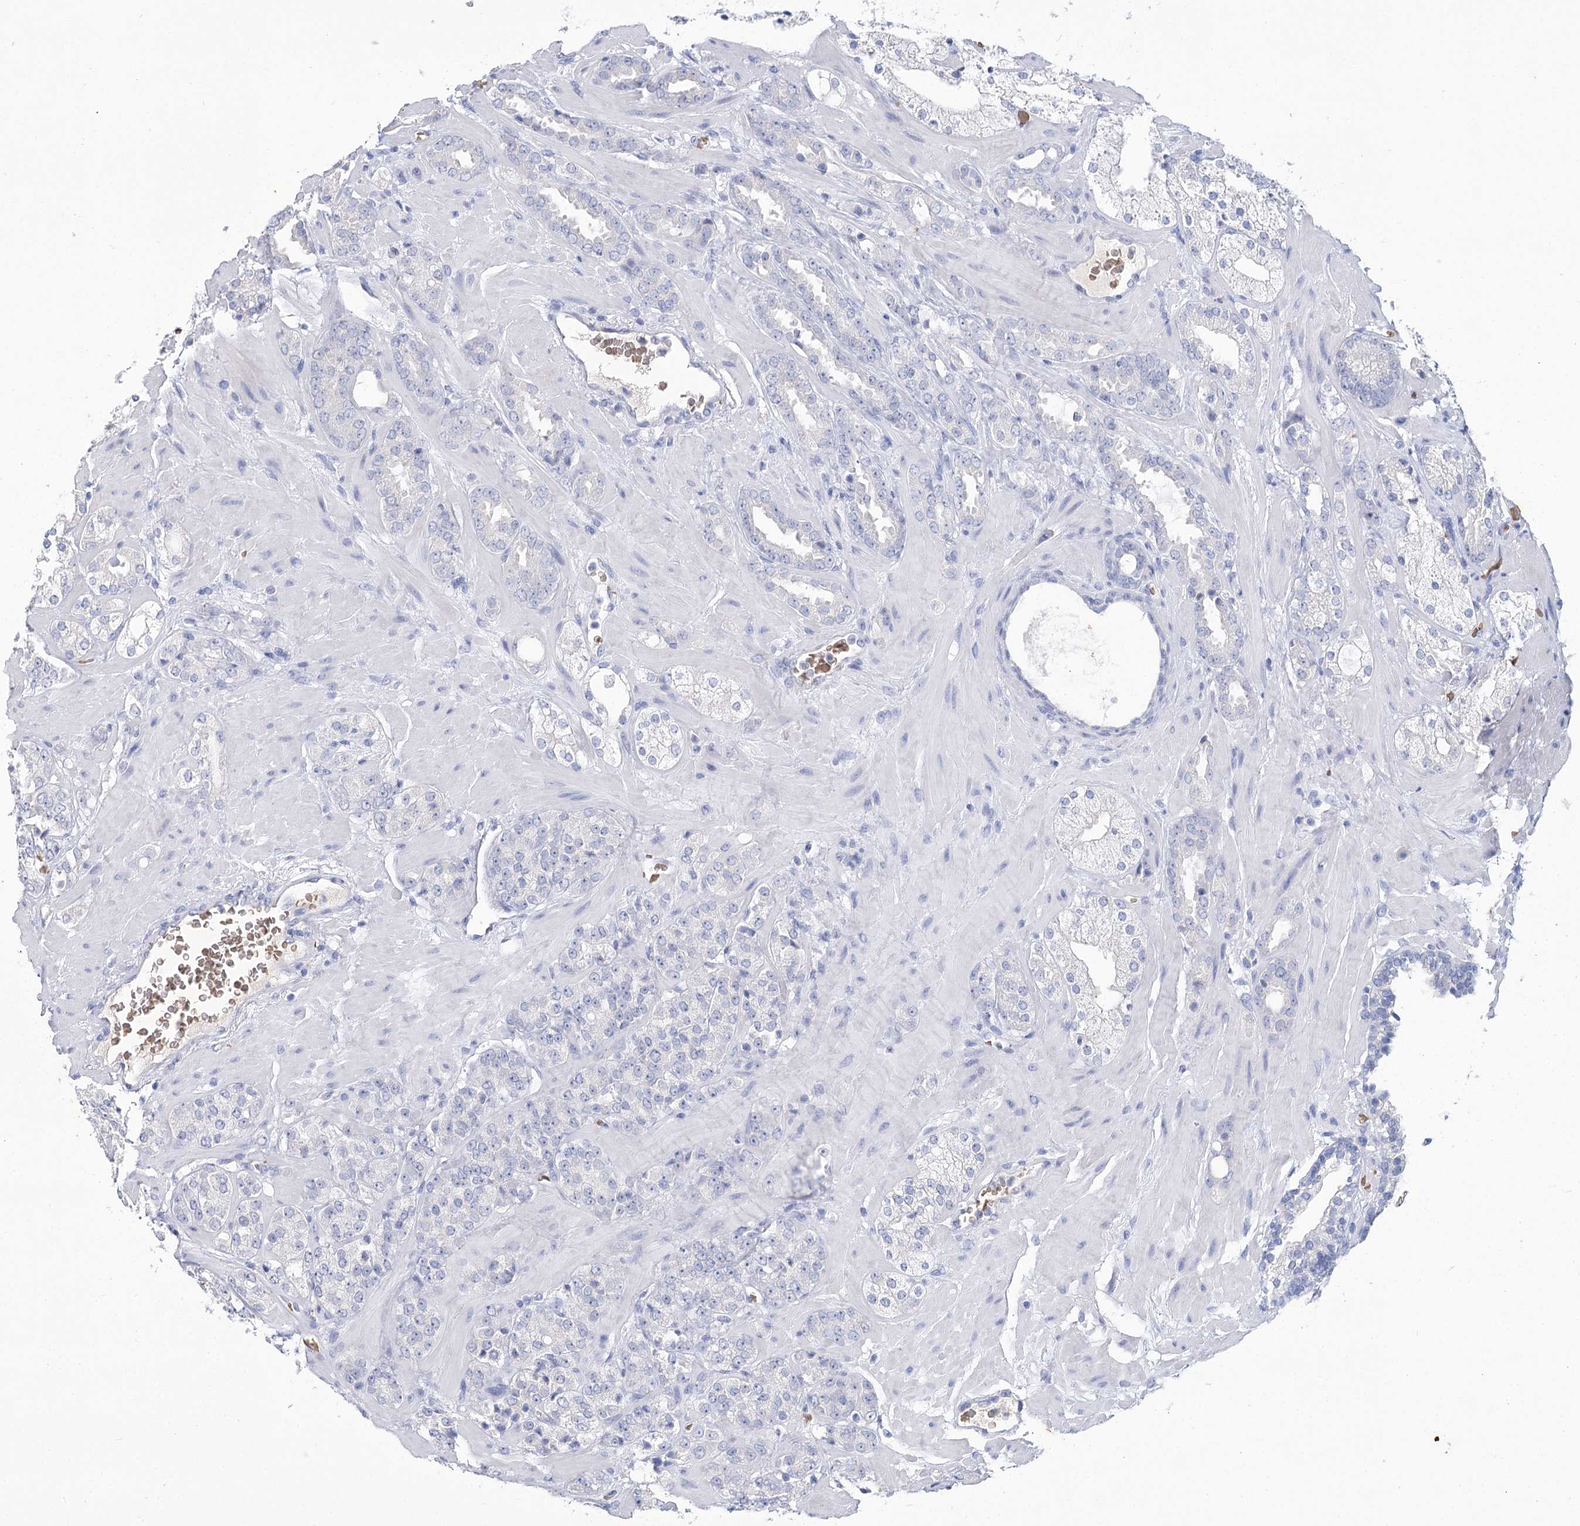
{"staining": {"intensity": "negative", "quantity": "none", "location": "none"}, "tissue": "prostate cancer", "cell_type": "Tumor cells", "image_type": "cancer", "snomed": [{"axis": "morphology", "description": "Adenocarcinoma, High grade"}, {"axis": "topography", "description": "Prostate"}], "caption": "DAB (3,3'-diaminobenzidine) immunohistochemical staining of prostate high-grade adenocarcinoma demonstrates no significant staining in tumor cells.", "gene": "HBA1", "patient": {"sex": "male", "age": 64}}